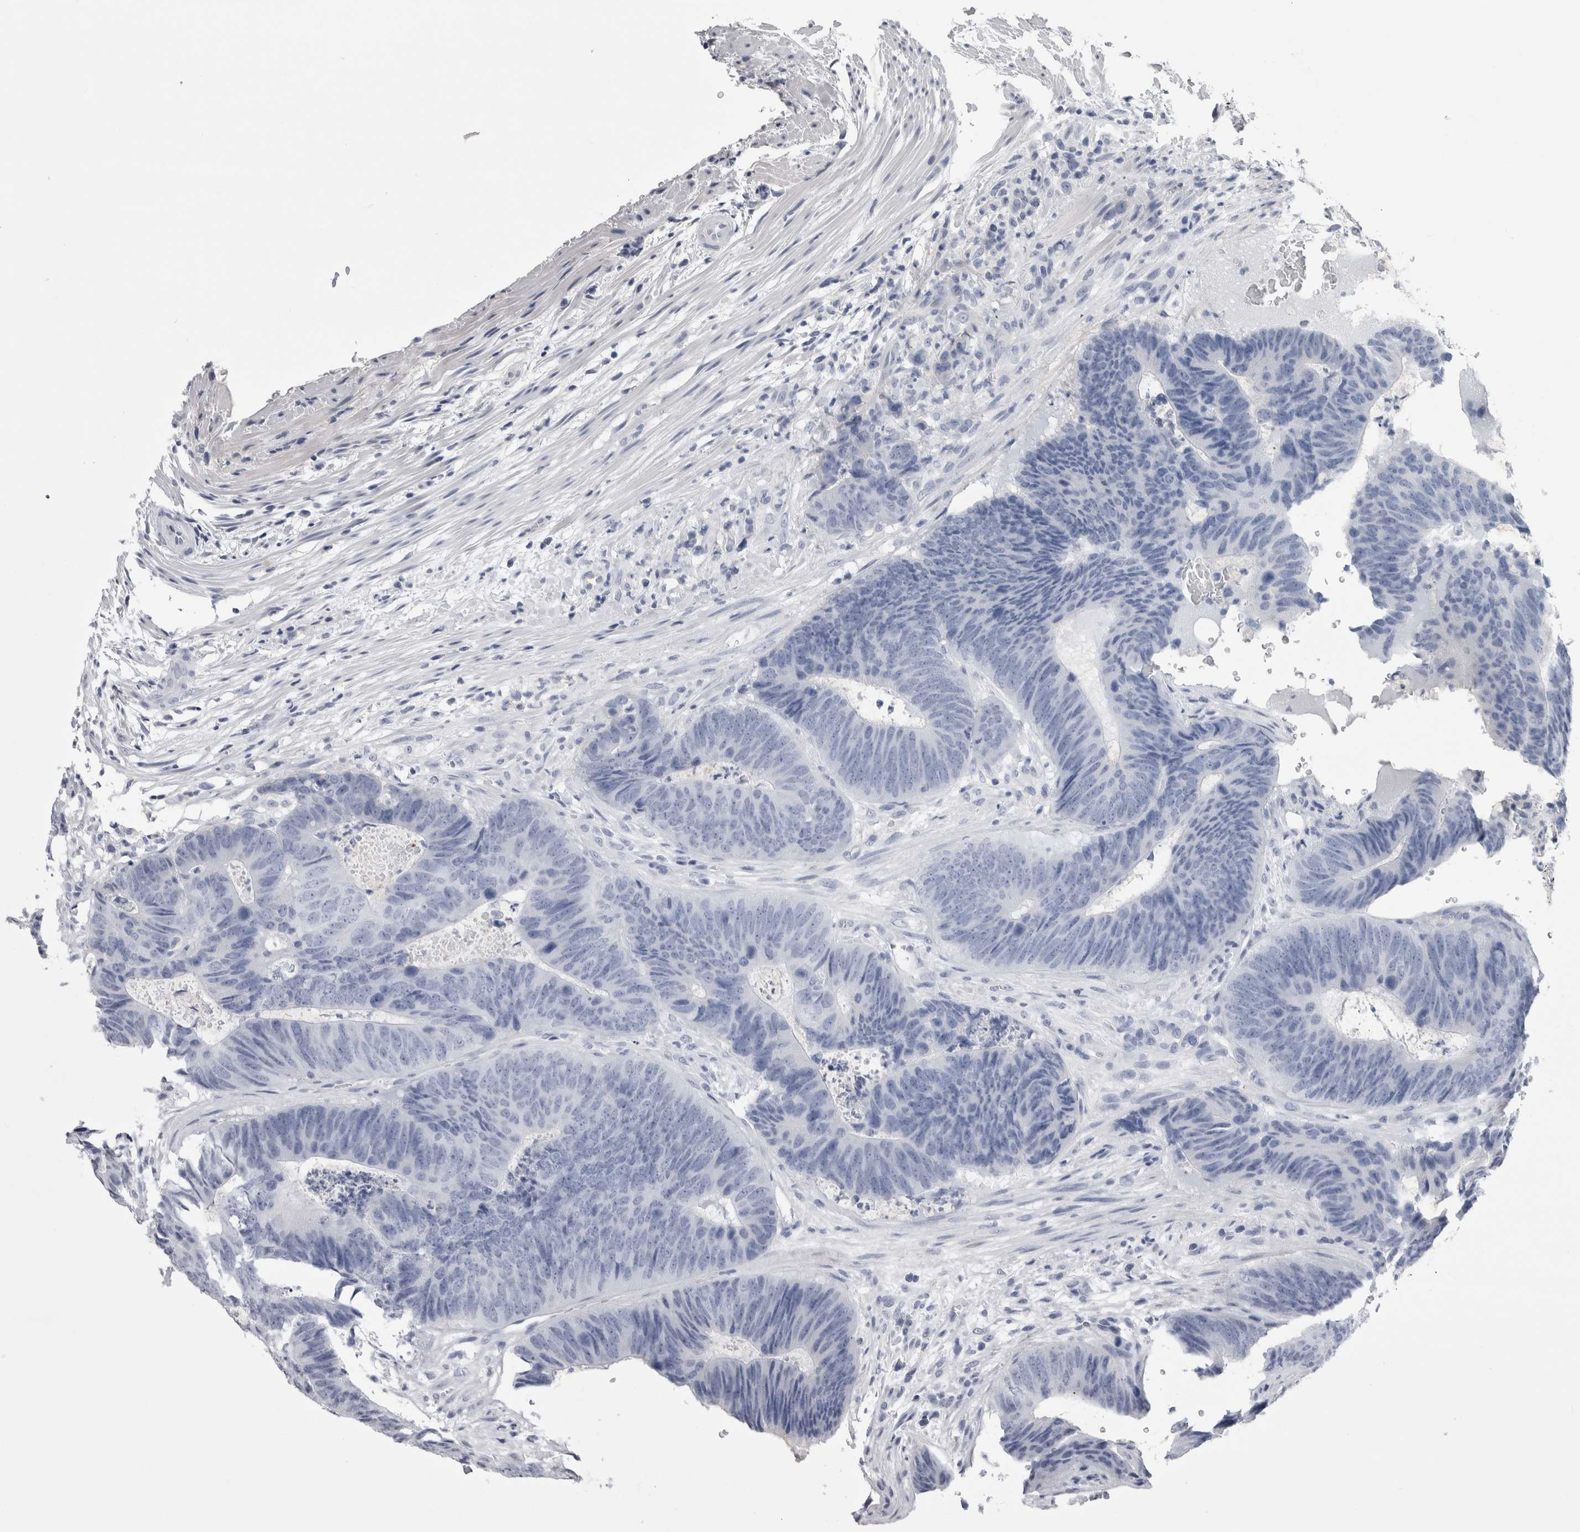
{"staining": {"intensity": "negative", "quantity": "none", "location": "none"}, "tissue": "colorectal cancer", "cell_type": "Tumor cells", "image_type": "cancer", "snomed": [{"axis": "morphology", "description": "Adenocarcinoma, NOS"}, {"axis": "topography", "description": "Colon"}], "caption": "There is no significant positivity in tumor cells of colorectal cancer.", "gene": "AFMID", "patient": {"sex": "male", "age": 56}}